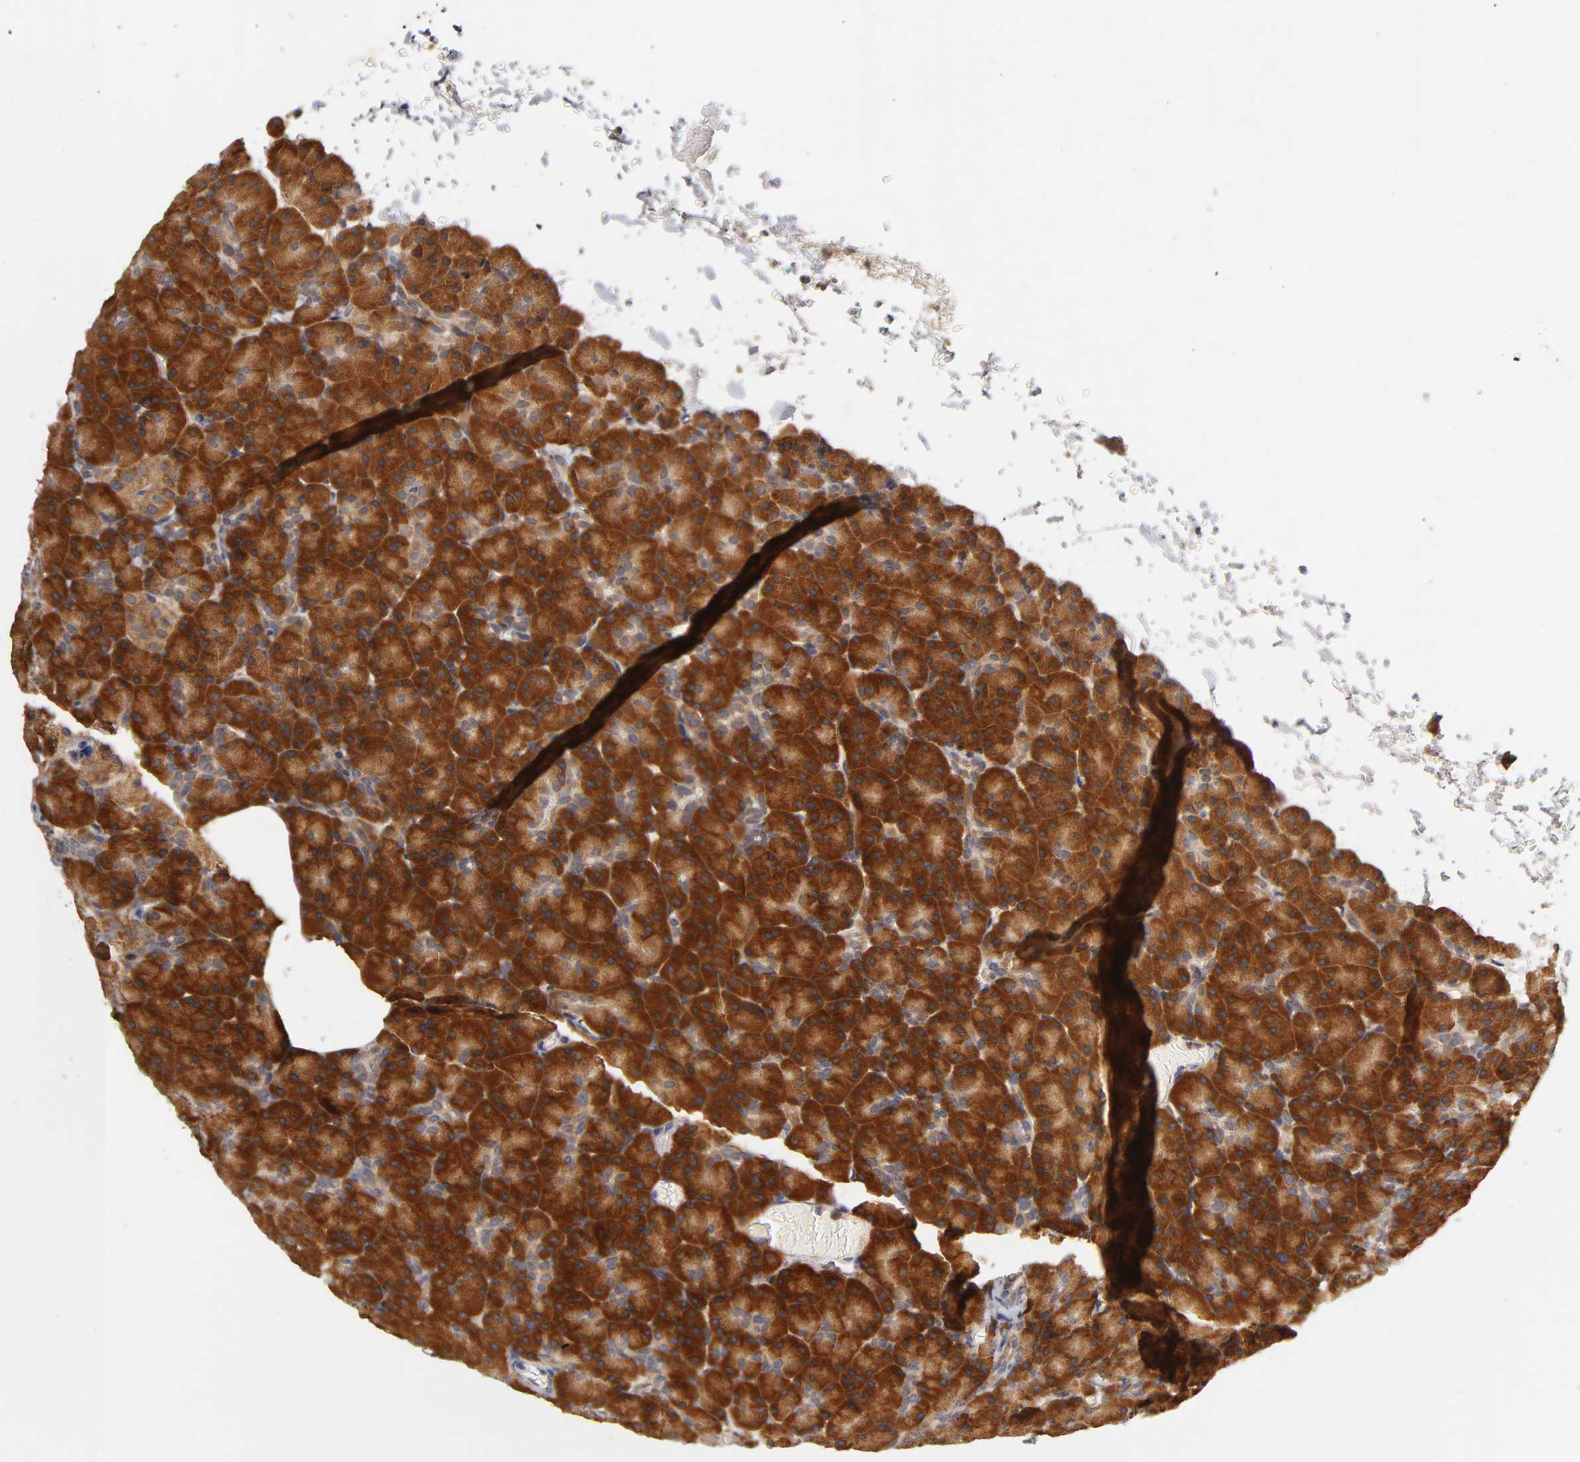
{"staining": {"intensity": "strong", "quantity": ">75%", "location": "cytoplasmic/membranous"}, "tissue": "pancreas", "cell_type": "Exocrine glandular cells", "image_type": "normal", "snomed": [{"axis": "morphology", "description": "Normal tissue, NOS"}, {"axis": "topography", "description": "Pancreas"}], "caption": "Immunohistochemical staining of unremarkable pancreas exhibits strong cytoplasmic/membranous protein expression in approximately >75% of exocrine glandular cells.", "gene": "RPS29", "patient": {"sex": "female", "age": 43}}